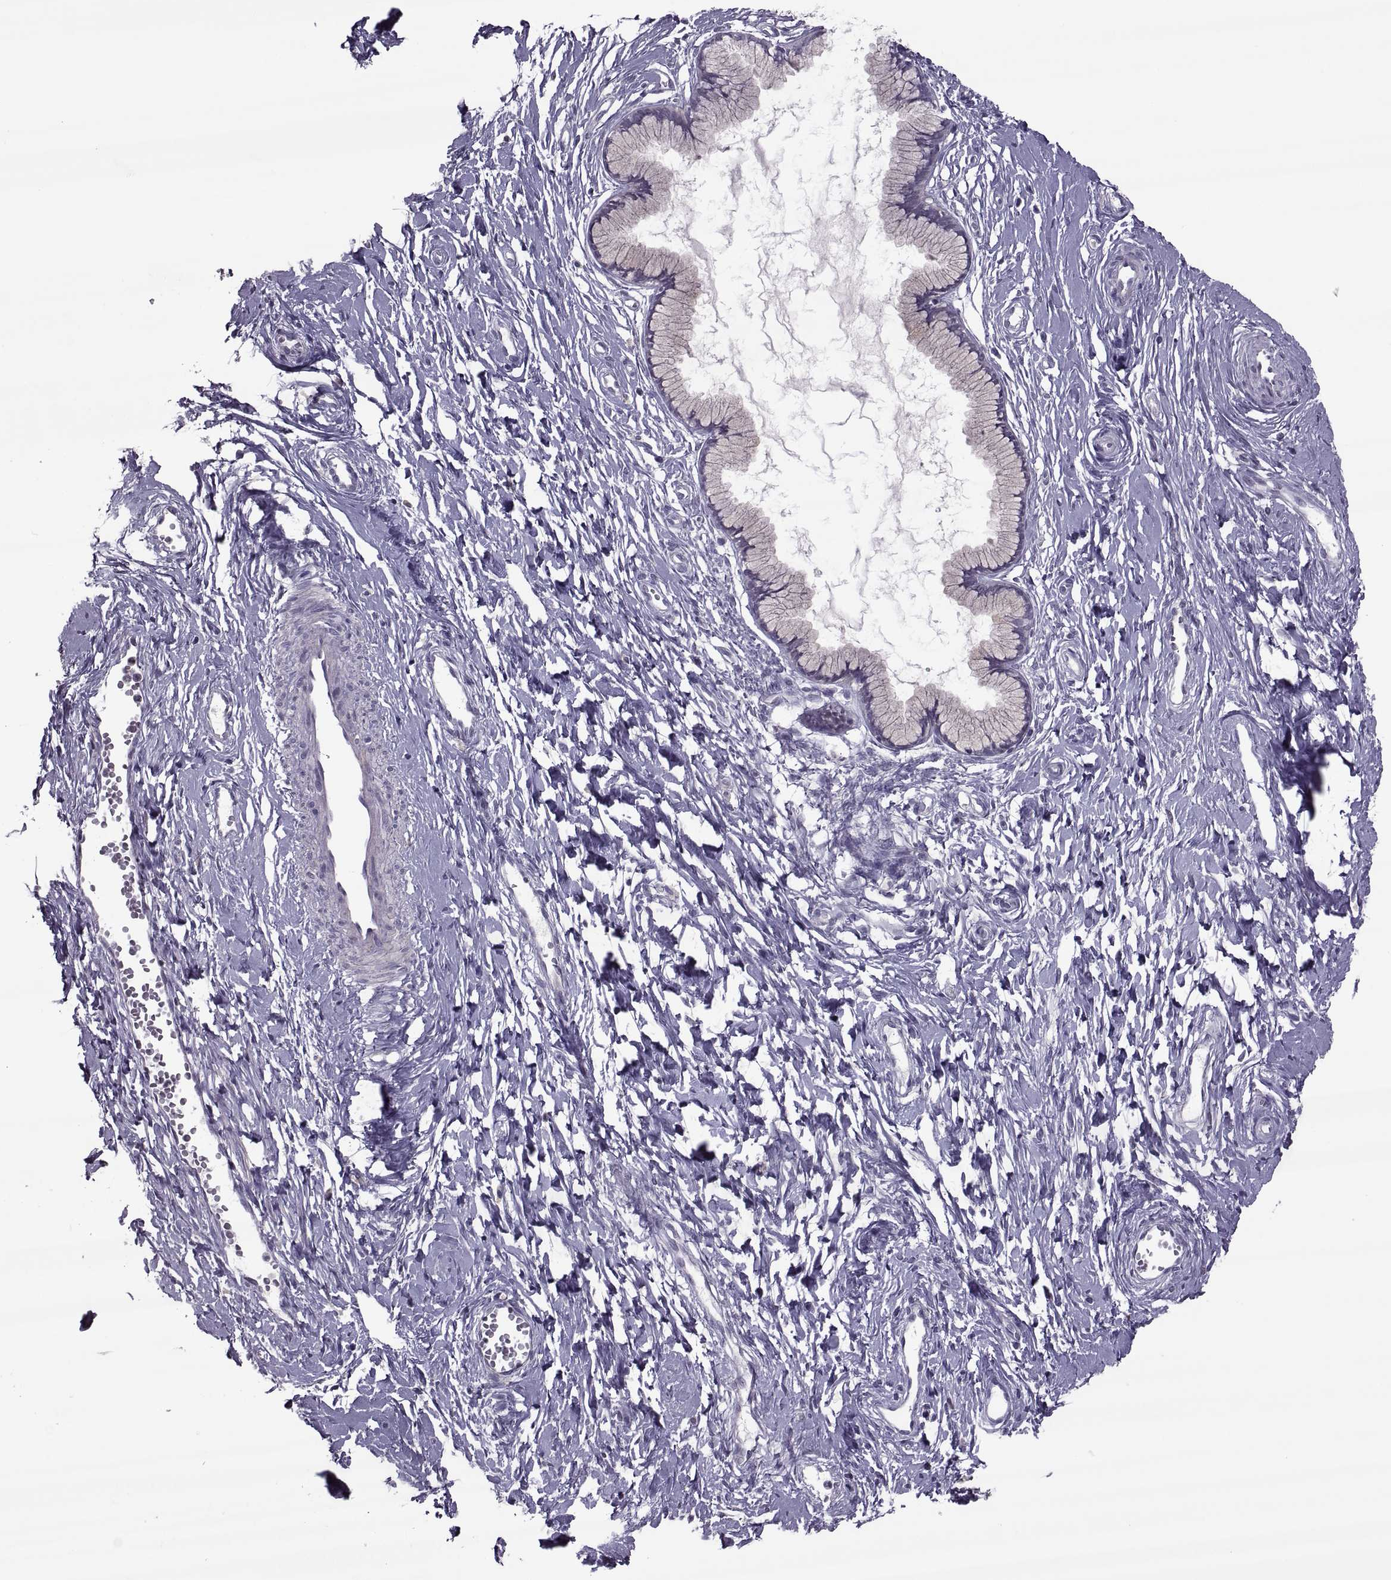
{"staining": {"intensity": "weak", "quantity": ">75%", "location": "cytoplasmic/membranous"}, "tissue": "cervix", "cell_type": "Glandular cells", "image_type": "normal", "snomed": [{"axis": "morphology", "description": "Normal tissue, NOS"}, {"axis": "topography", "description": "Cervix"}], "caption": "Cervix stained for a protein (brown) exhibits weak cytoplasmic/membranous positive expression in approximately >75% of glandular cells.", "gene": "ODF3", "patient": {"sex": "female", "age": 40}}